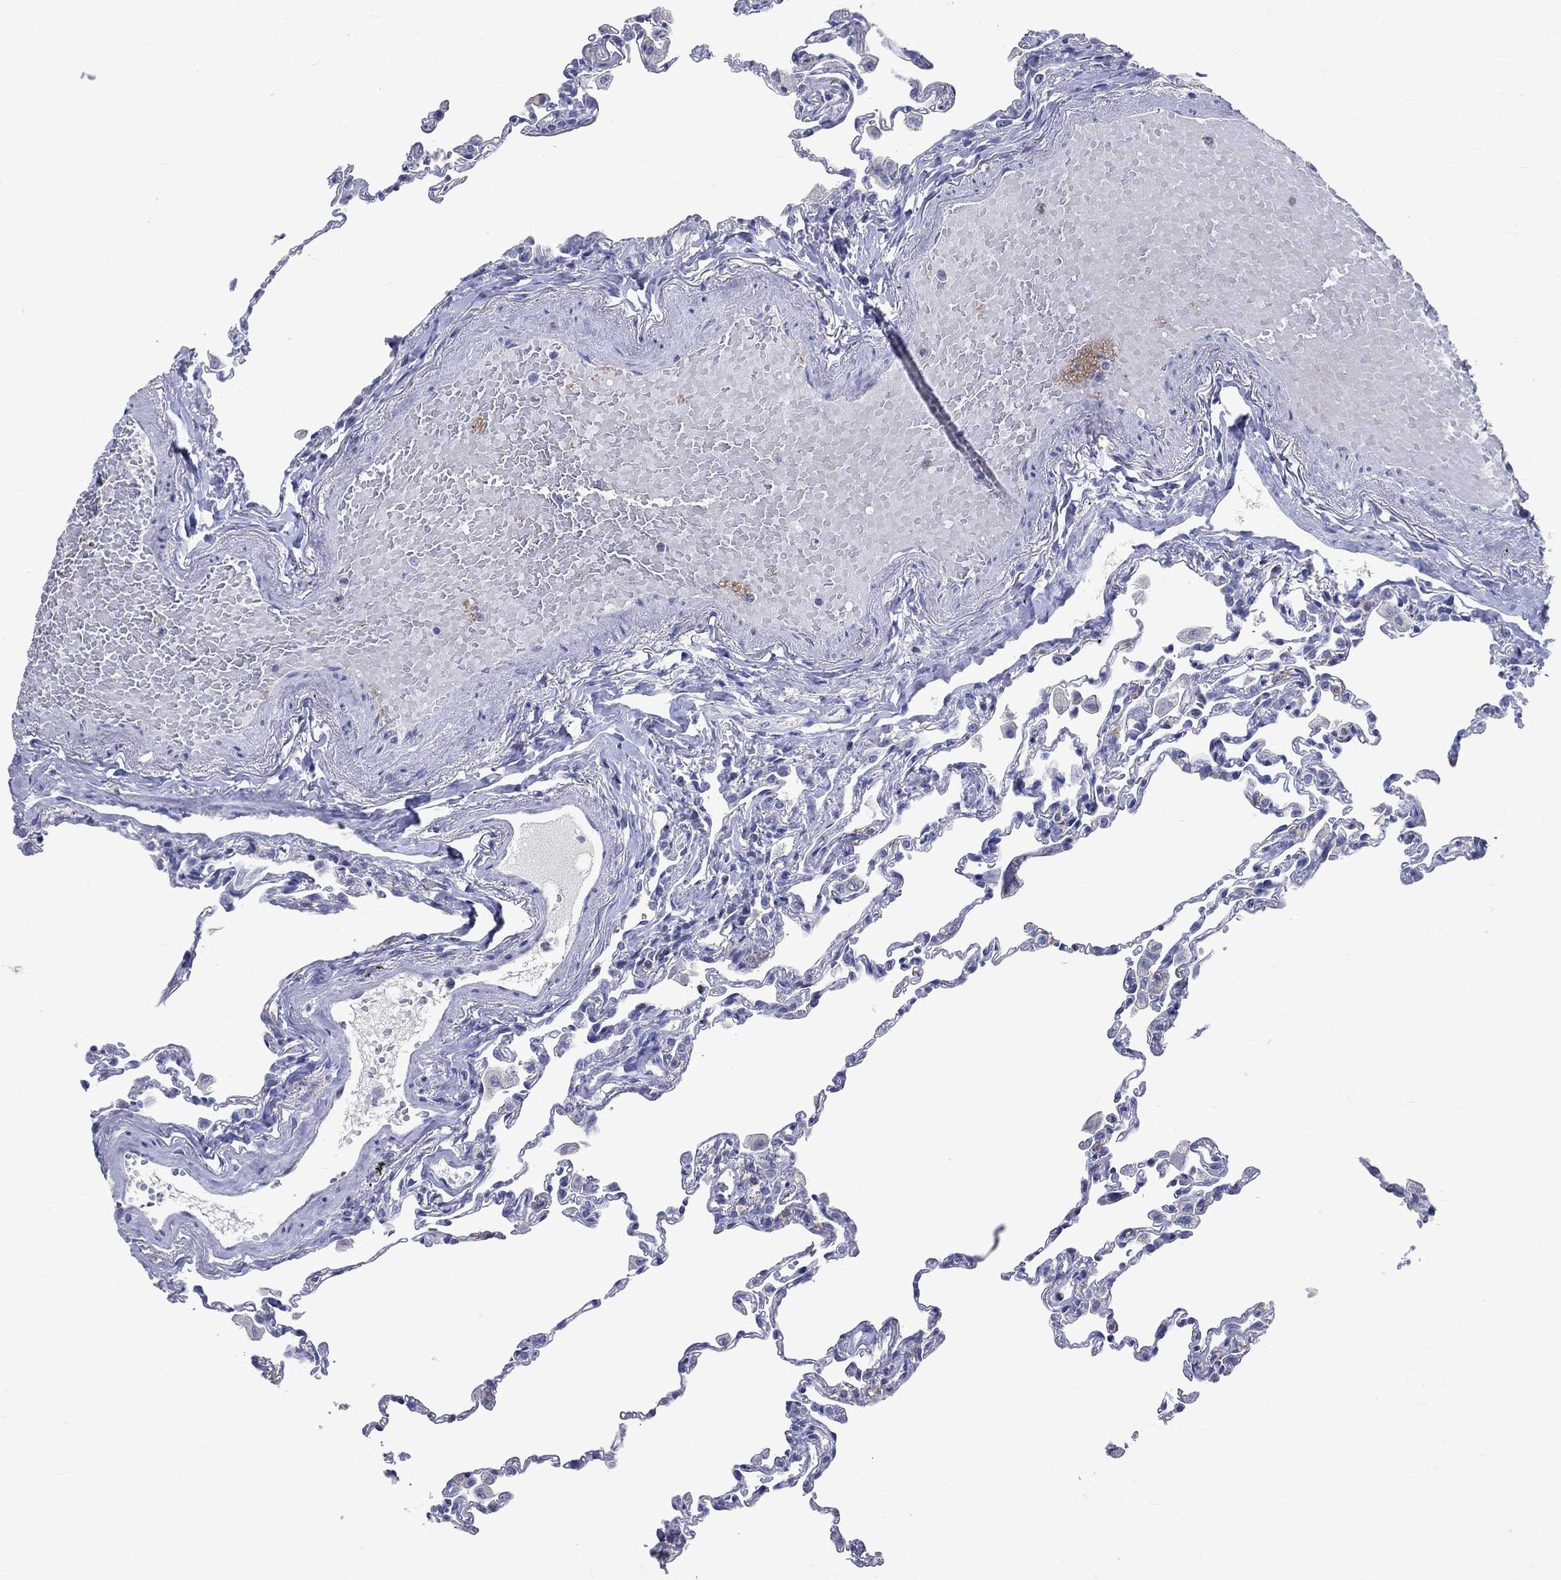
{"staining": {"intensity": "negative", "quantity": "none", "location": "none"}, "tissue": "lung", "cell_type": "Alveolar cells", "image_type": "normal", "snomed": [{"axis": "morphology", "description": "Normal tissue, NOS"}, {"axis": "topography", "description": "Lung"}], "caption": "A high-resolution image shows immunohistochemistry staining of benign lung, which displays no significant staining in alveolar cells.", "gene": "LAT", "patient": {"sex": "female", "age": 57}}